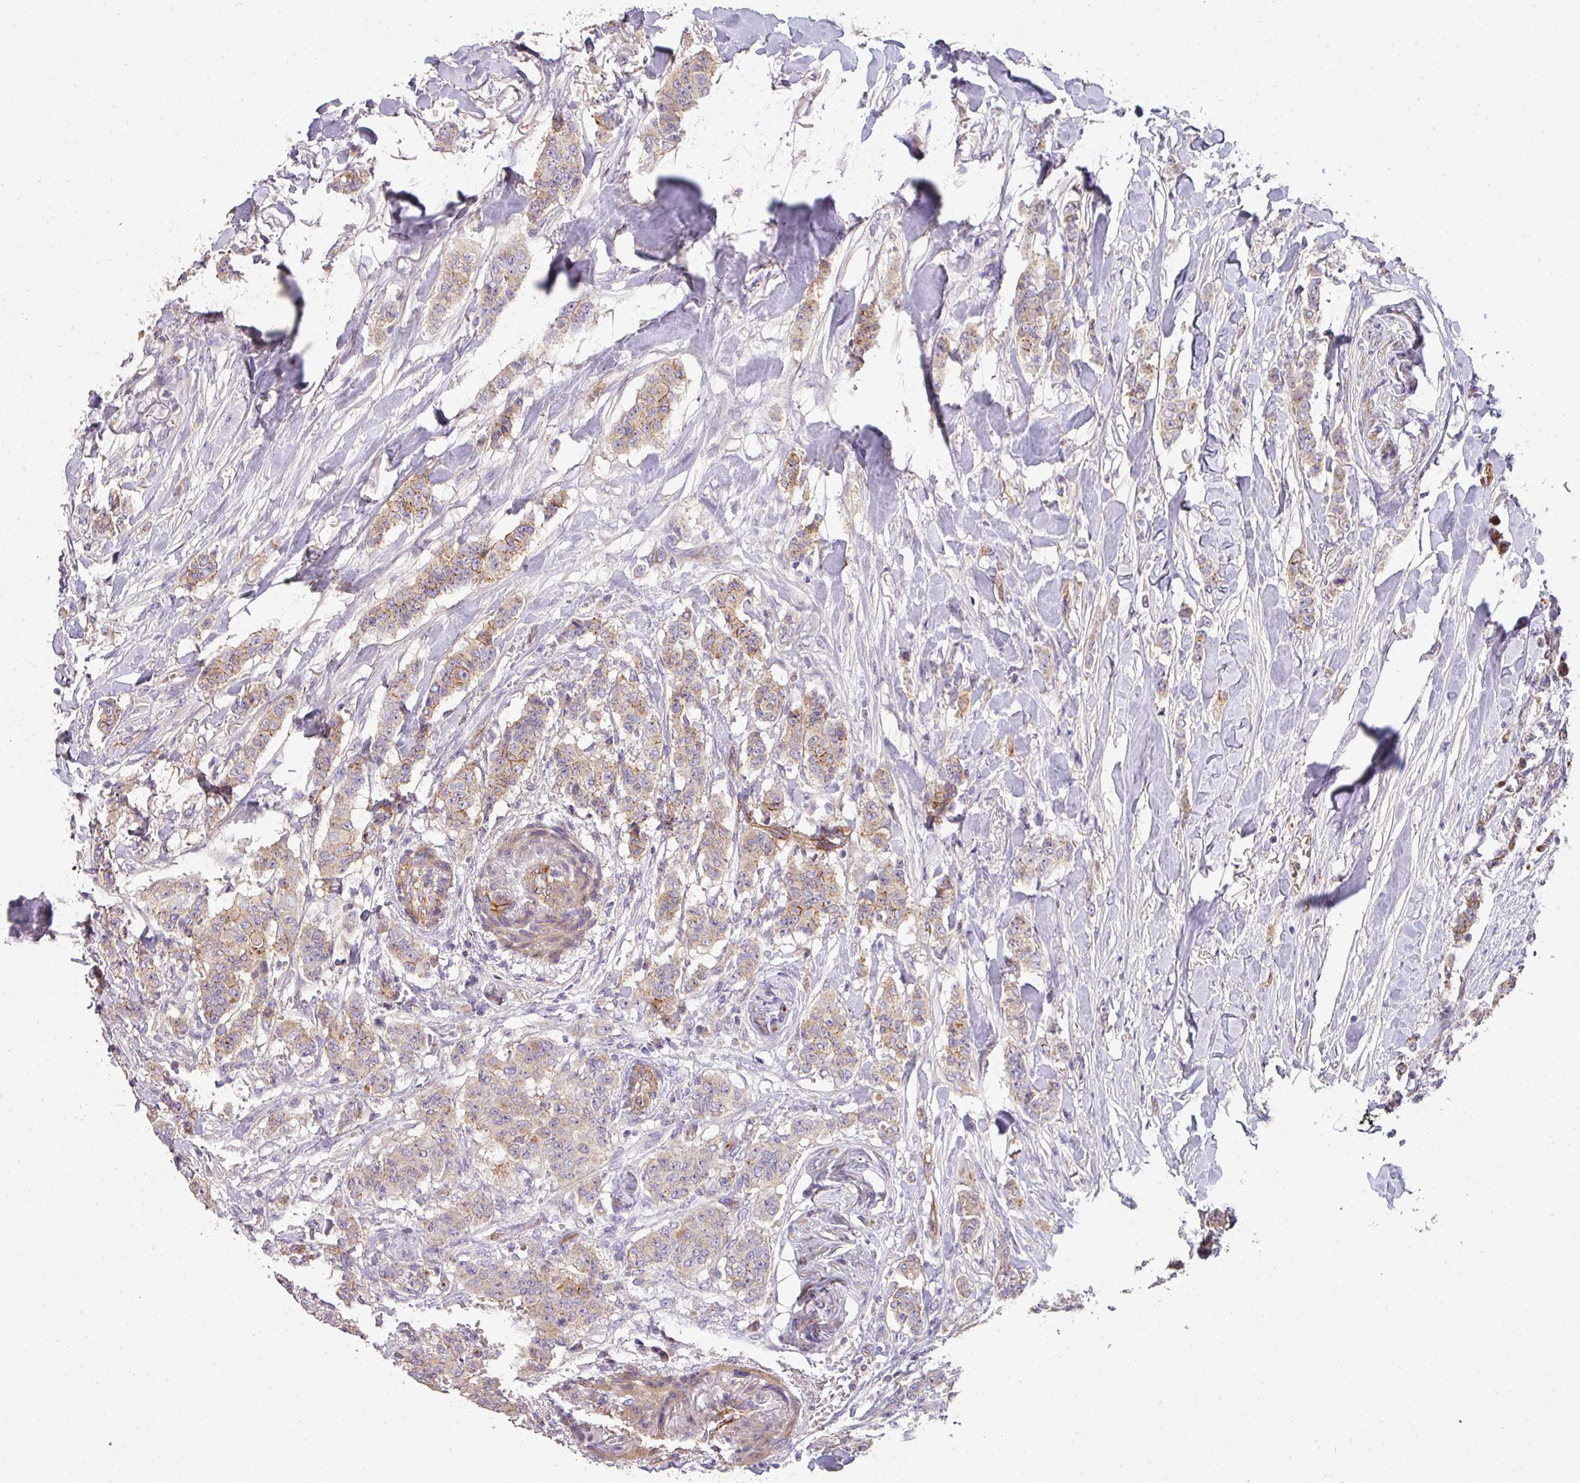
{"staining": {"intensity": "weak", "quantity": ">75%", "location": "cytoplasmic/membranous"}, "tissue": "breast cancer", "cell_type": "Tumor cells", "image_type": "cancer", "snomed": [{"axis": "morphology", "description": "Duct carcinoma"}, {"axis": "topography", "description": "Breast"}], "caption": "Tumor cells display weak cytoplasmic/membranous positivity in approximately >75% of cells in breast invasive ductal carcinoma.", "gene": "PCDH1", "patient": {"sex": "female", "age": 40}}